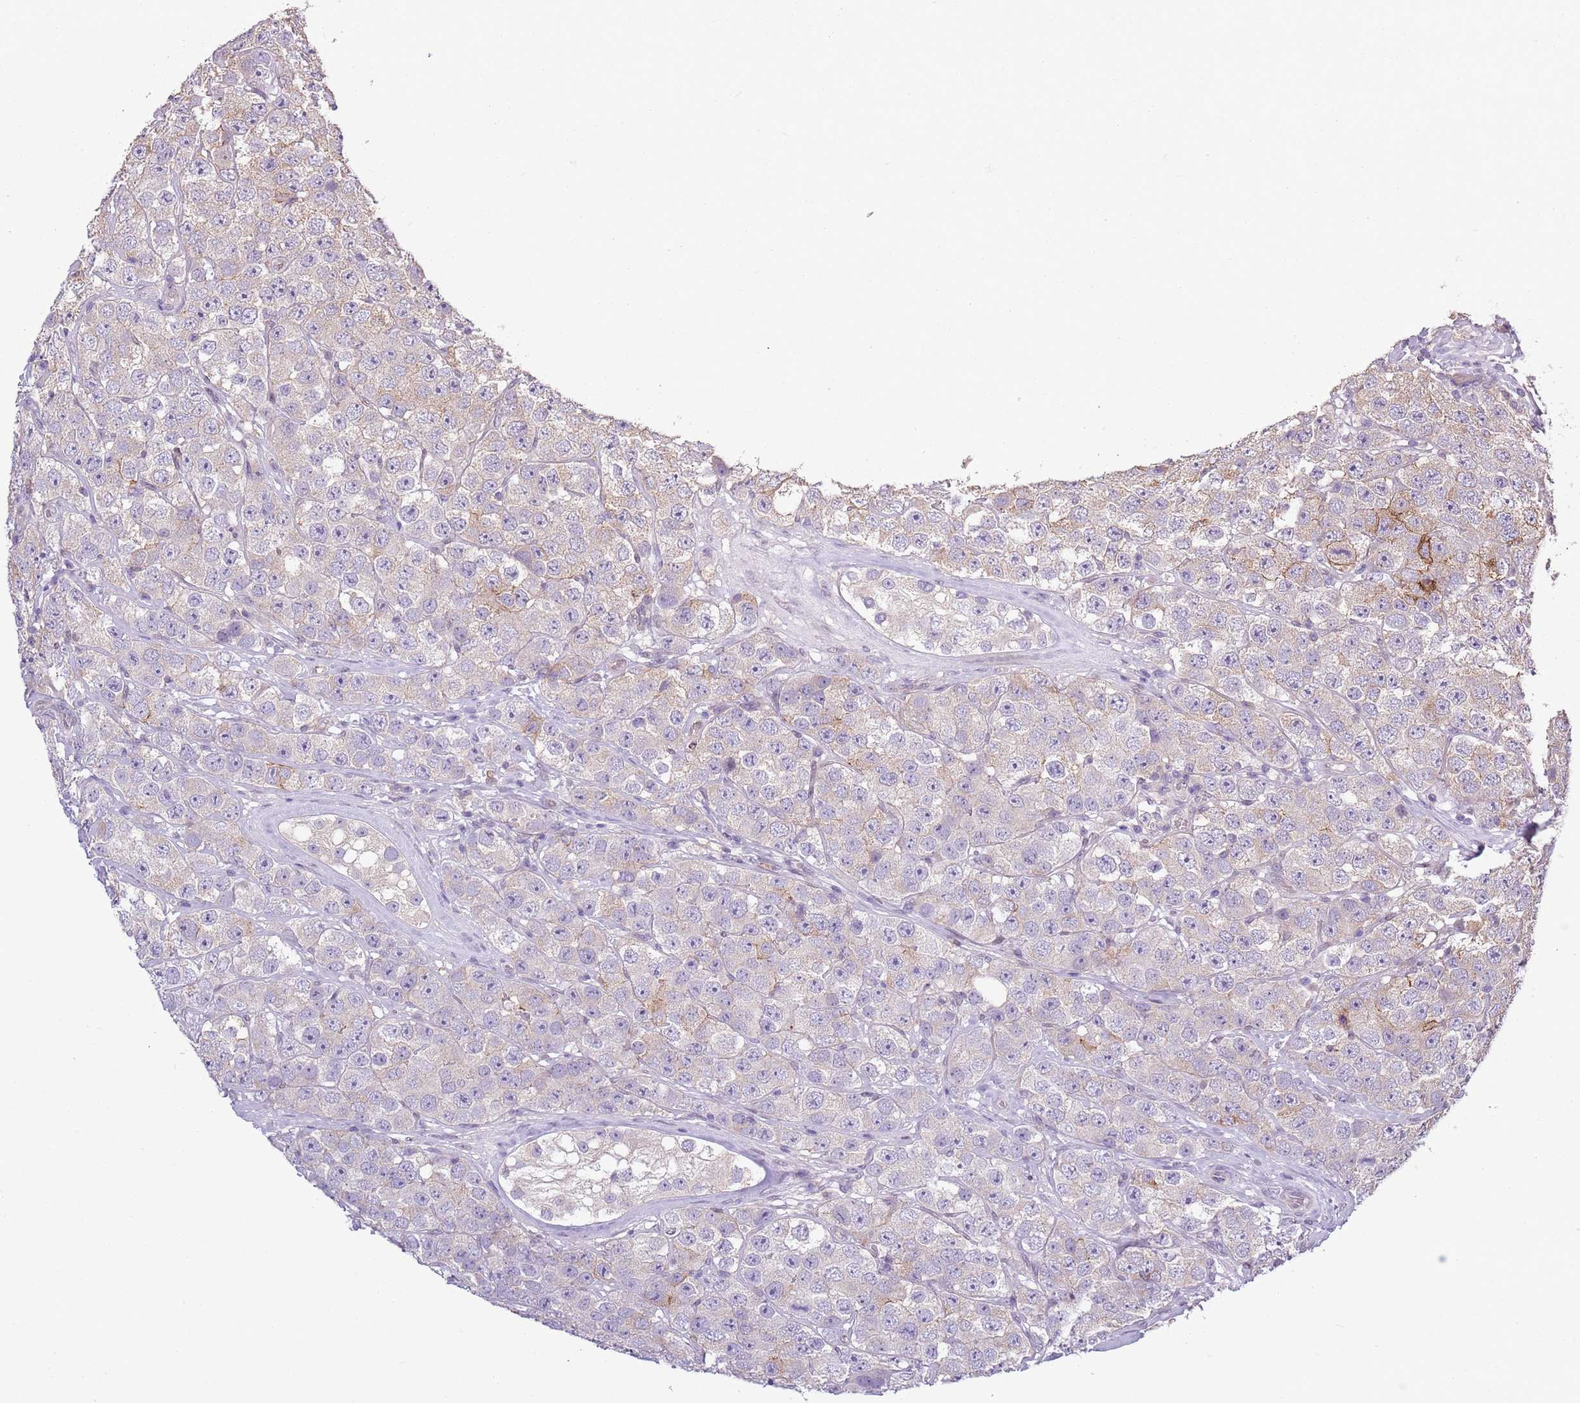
{"staining": {"intensity": "negative", "quantity": "none", "location": "none"}, "tissue": "testis cancer", "cell_type": "Tumor cells", "image_type": "cancer", "snomed": [{"axis": "morphology", "description": "Seminoma, NOS"}, {"axis": "topography", "description": "Testis"}], "caption": "An immunohistochemistry photomicrograph of testis seminoma is shown. There is no staining in tumor cells of testis seminoma.", "gene": "CAPN9", "patient": {"sex": "male", "age": 28}}